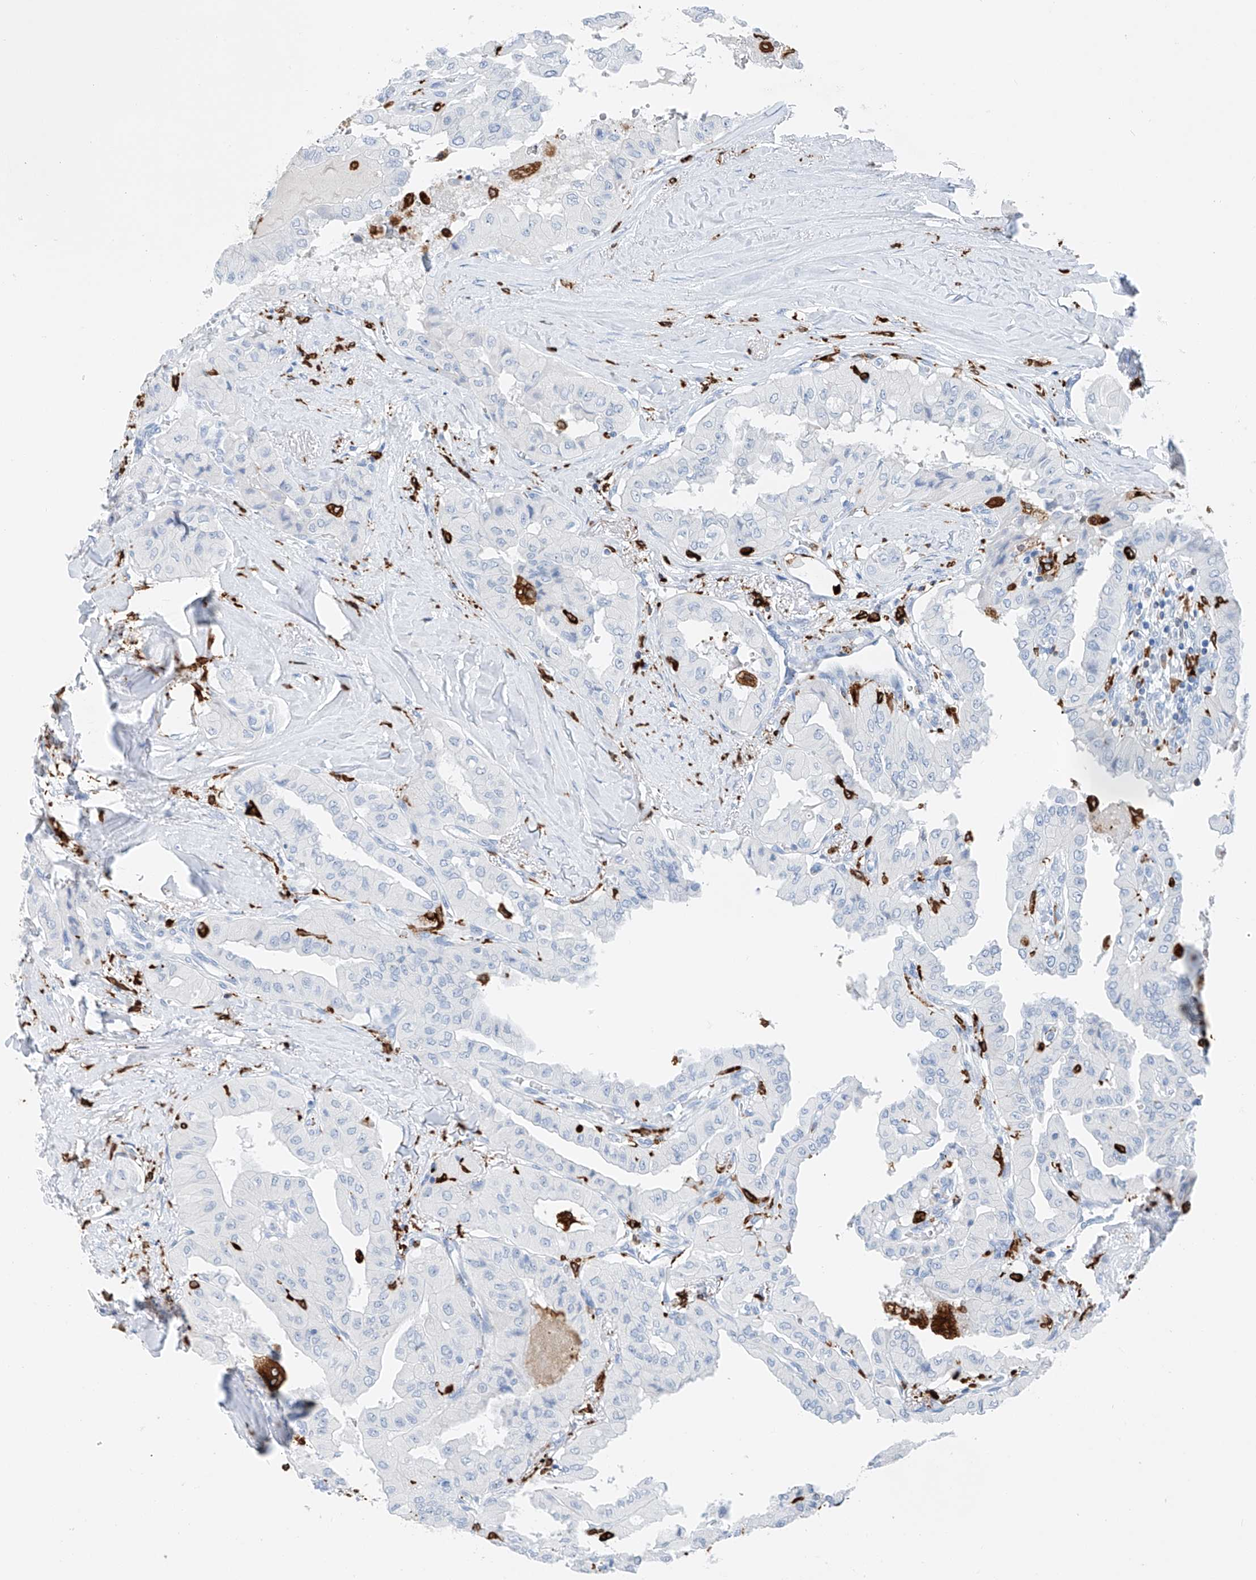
{"staining": {"intensity": "negative", "quantity": "none", "location": "none"}, "tissue": "thyroid cancer", "cell_type": "Tumor cells", "image_type": "cancer", "snomed": [{"axis": "morphology", "description": "Papillary adenocarcinoma, NOS"}, {"axis": "topography", "description": "Thyroid gland"}], "caption": "DAB (3,3'-diaminobenzidine) immunohistochemical staining of papillary adenocarcinoma (thyroid) demonstrates no significant positivity in tumor cells.", "gene": "TBXAS1", "patient": {"sex": "female", "age": 59}}